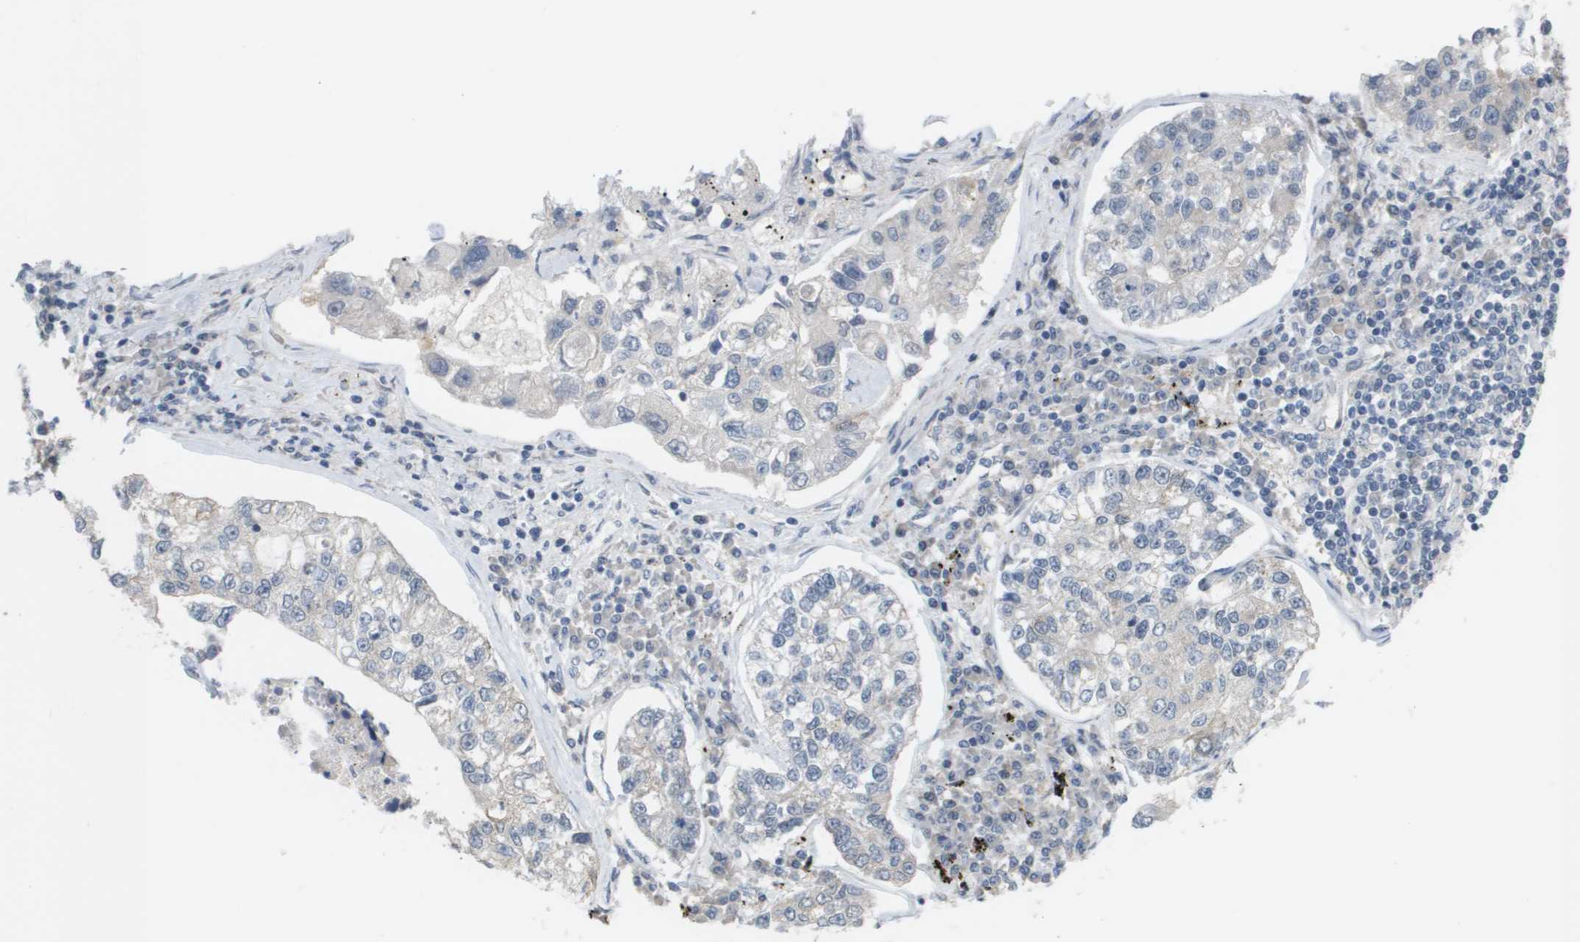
{"staining": {"intensity": "negative", "quantity": "none", "location": "none"}, "tissue": "lung cancer", "cell_type": "Tumor cells", "image_type": "cancer", "snomed": [{"axis": "morphology", "description": "Adenocarcinoma, NOS"}, {"axis": "topography", "description": "Lung"}], "caption": "An immunohistochemistry (IHC) histopathology image of lung cancer is shown. There is no staining in tumor cells of lung cancer.", "gene": "MARCHF8", "patient": {"sex": "male", "age": 49}}